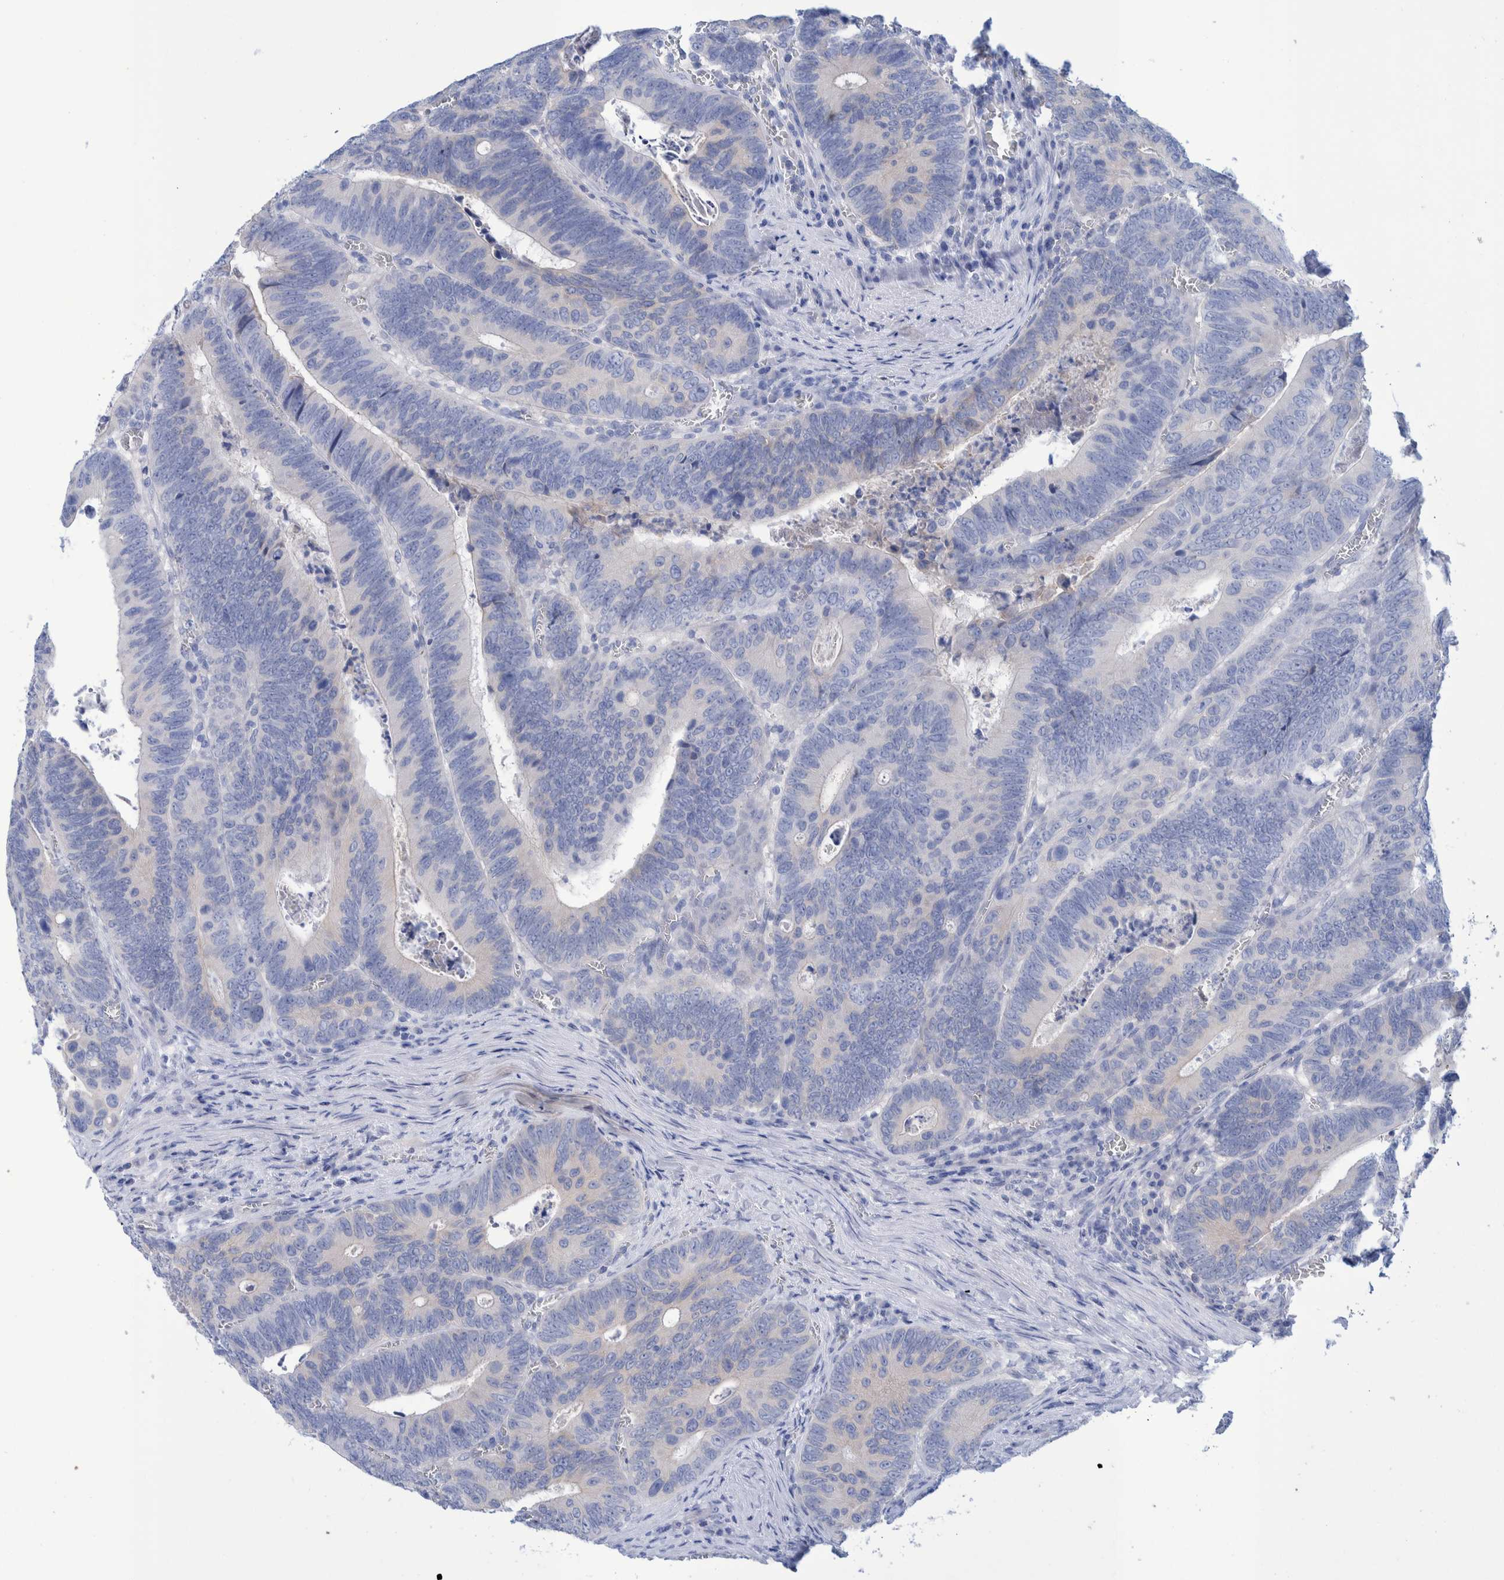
{"staining": {"intensity": "negative", "quantity": "none", "location": "none"}, "tissue": "colorectal cancer", "cell_type": "Tumor cells", "image_type": "cancer", "snomed": [{"axis": "morphology", "description": "Inflammation, NOS"}, {"axis": "morphology", "description": "Adenocarcinoma, NOS"}, {"axis": "topography", "description": "Colon"}], "caption": "Adenocarcinoma (colorectal) was stained to show a protein in brown. There is no significant expression in tumor cells.", "gene": "PERP", "patient": {"sex": "male", "age": 72}}